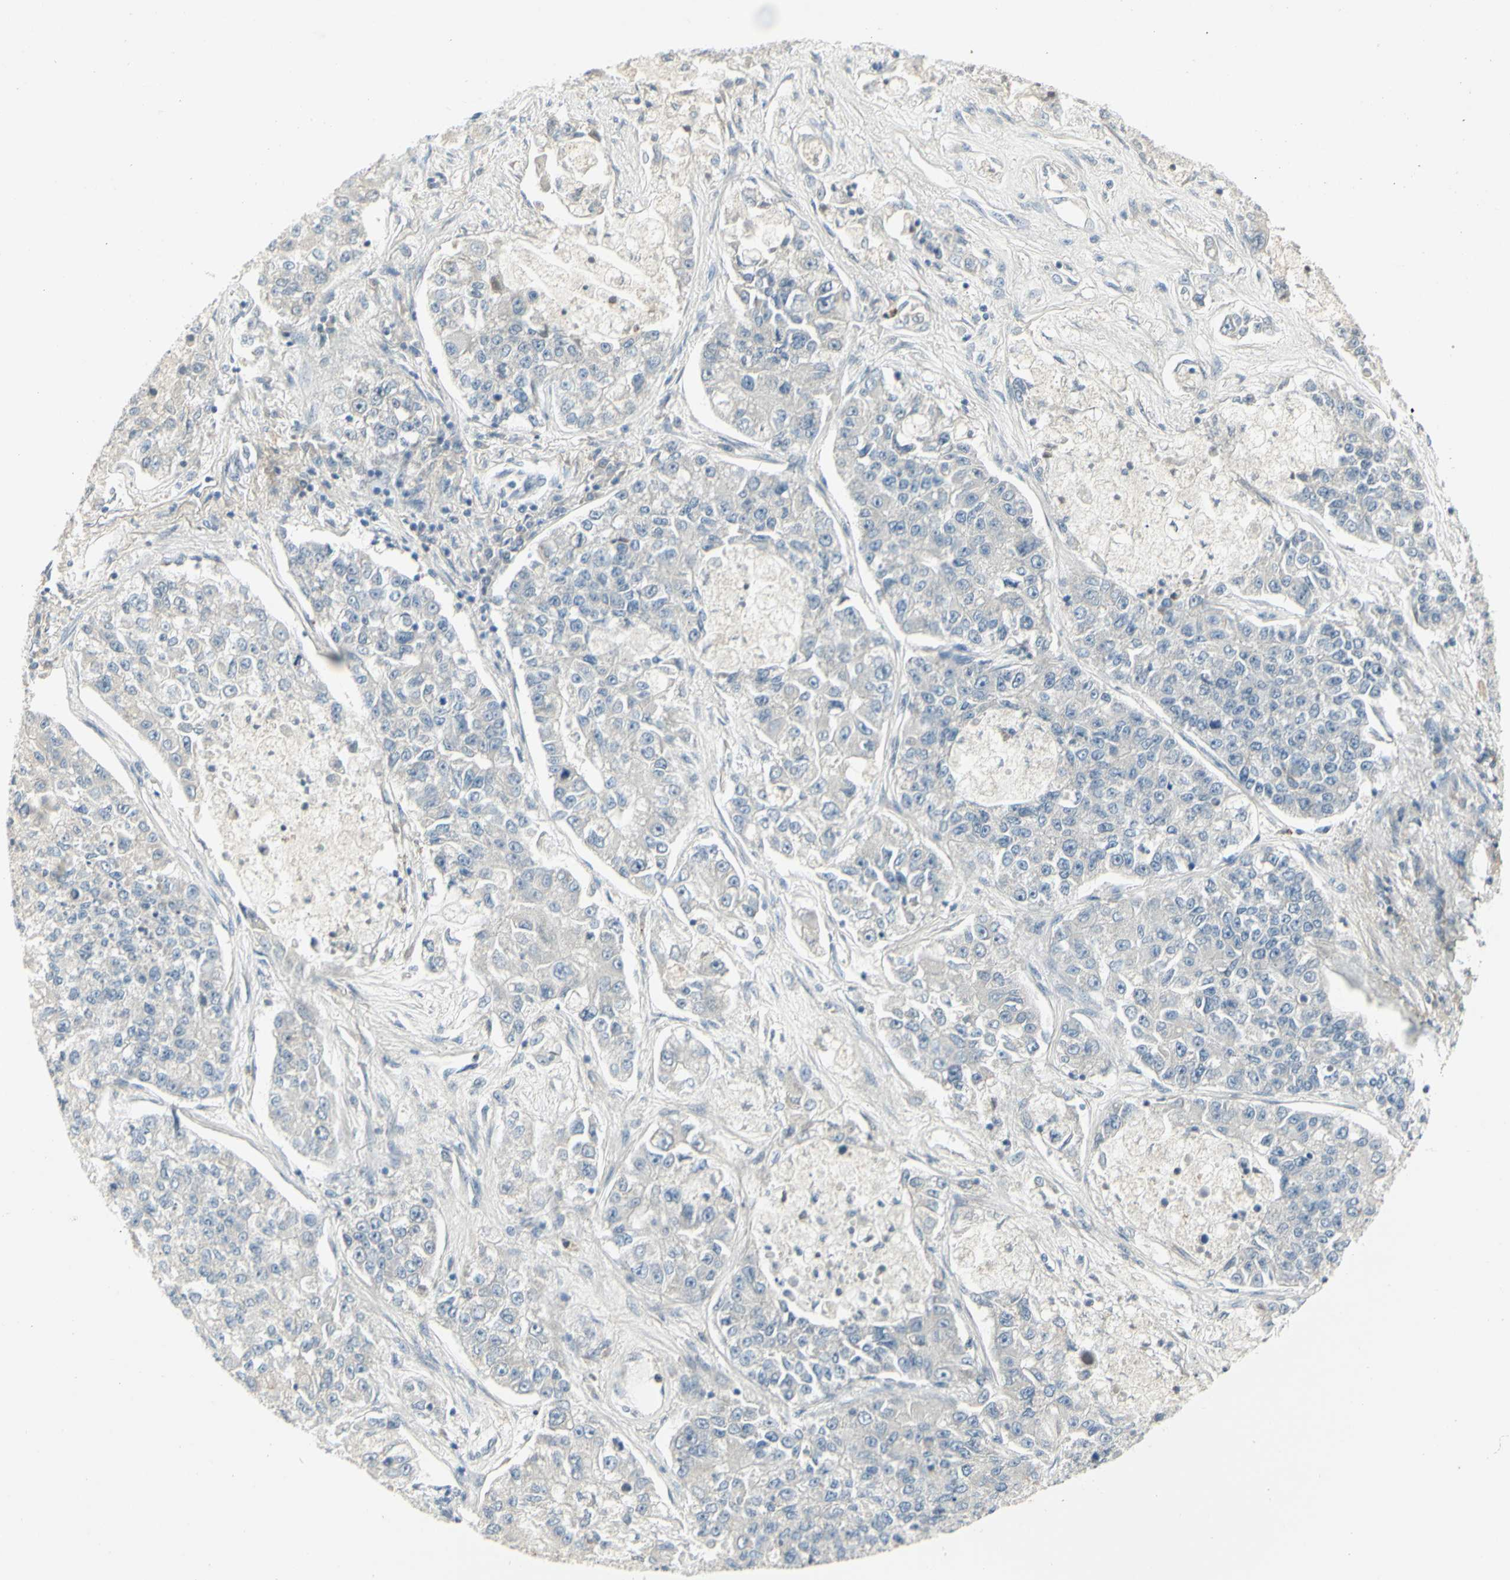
{"staining": {"intensity": "negative", "quantity": "none", "location": "none"}, "tissue": "lung cancer", "cell_type": "Tumor cells", "image_type": "cancer", "snomed": [{"axis": "morphology", "description": "Adenocarcinoma, NOS"}, {"axis": "topography", "description": "Lung"}], "caption": "Immunohistochemistry (IHC) of human lung cancer (adenocarcinoma) shows no staining in tumor cells. (Immunohistochemistry, brightfield microscopy, high magnification).", "gene": "CCNB2", "patient": {"sex": "male", "age": 49}}